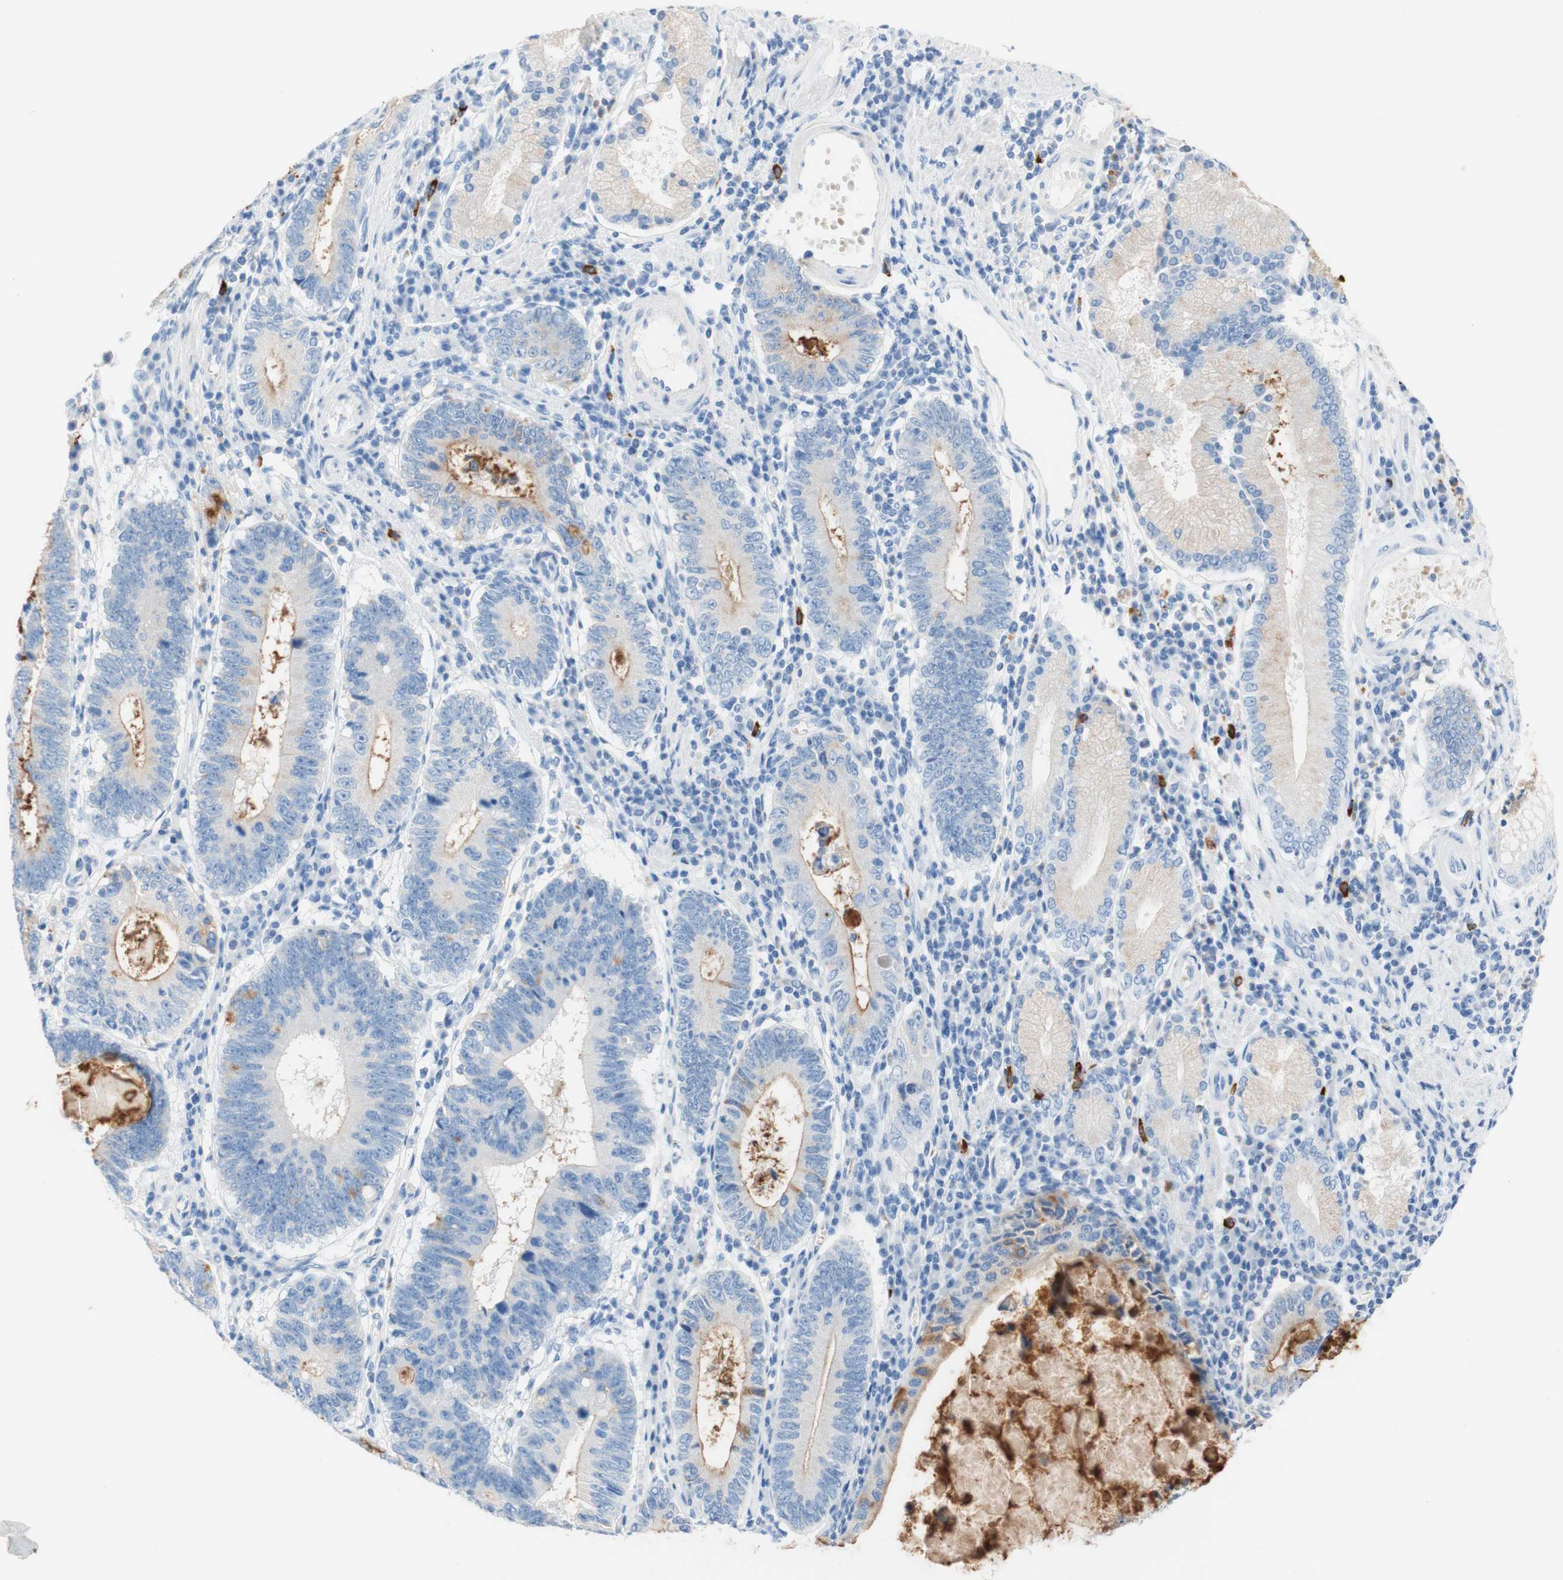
{"staining": {"intensity": "weak", "quantity": "<25%", "location": "cytoplasmic/membranous"}, "tissue": "stomach cancer", "cell_type": "Tumor cells", "image_type": "cancer", "snomed": [{"axis": "morphology", "description": "Adenocarcinoma, NOS"}, {"axis": "topography", "description": "Stomach"}], "caption": "The photomicrograph reveals no staining of tumor cells in stomach adenocarcinoma.", "gene": "CEACAM1", "patient": {"sex": "male", "age": 59}}